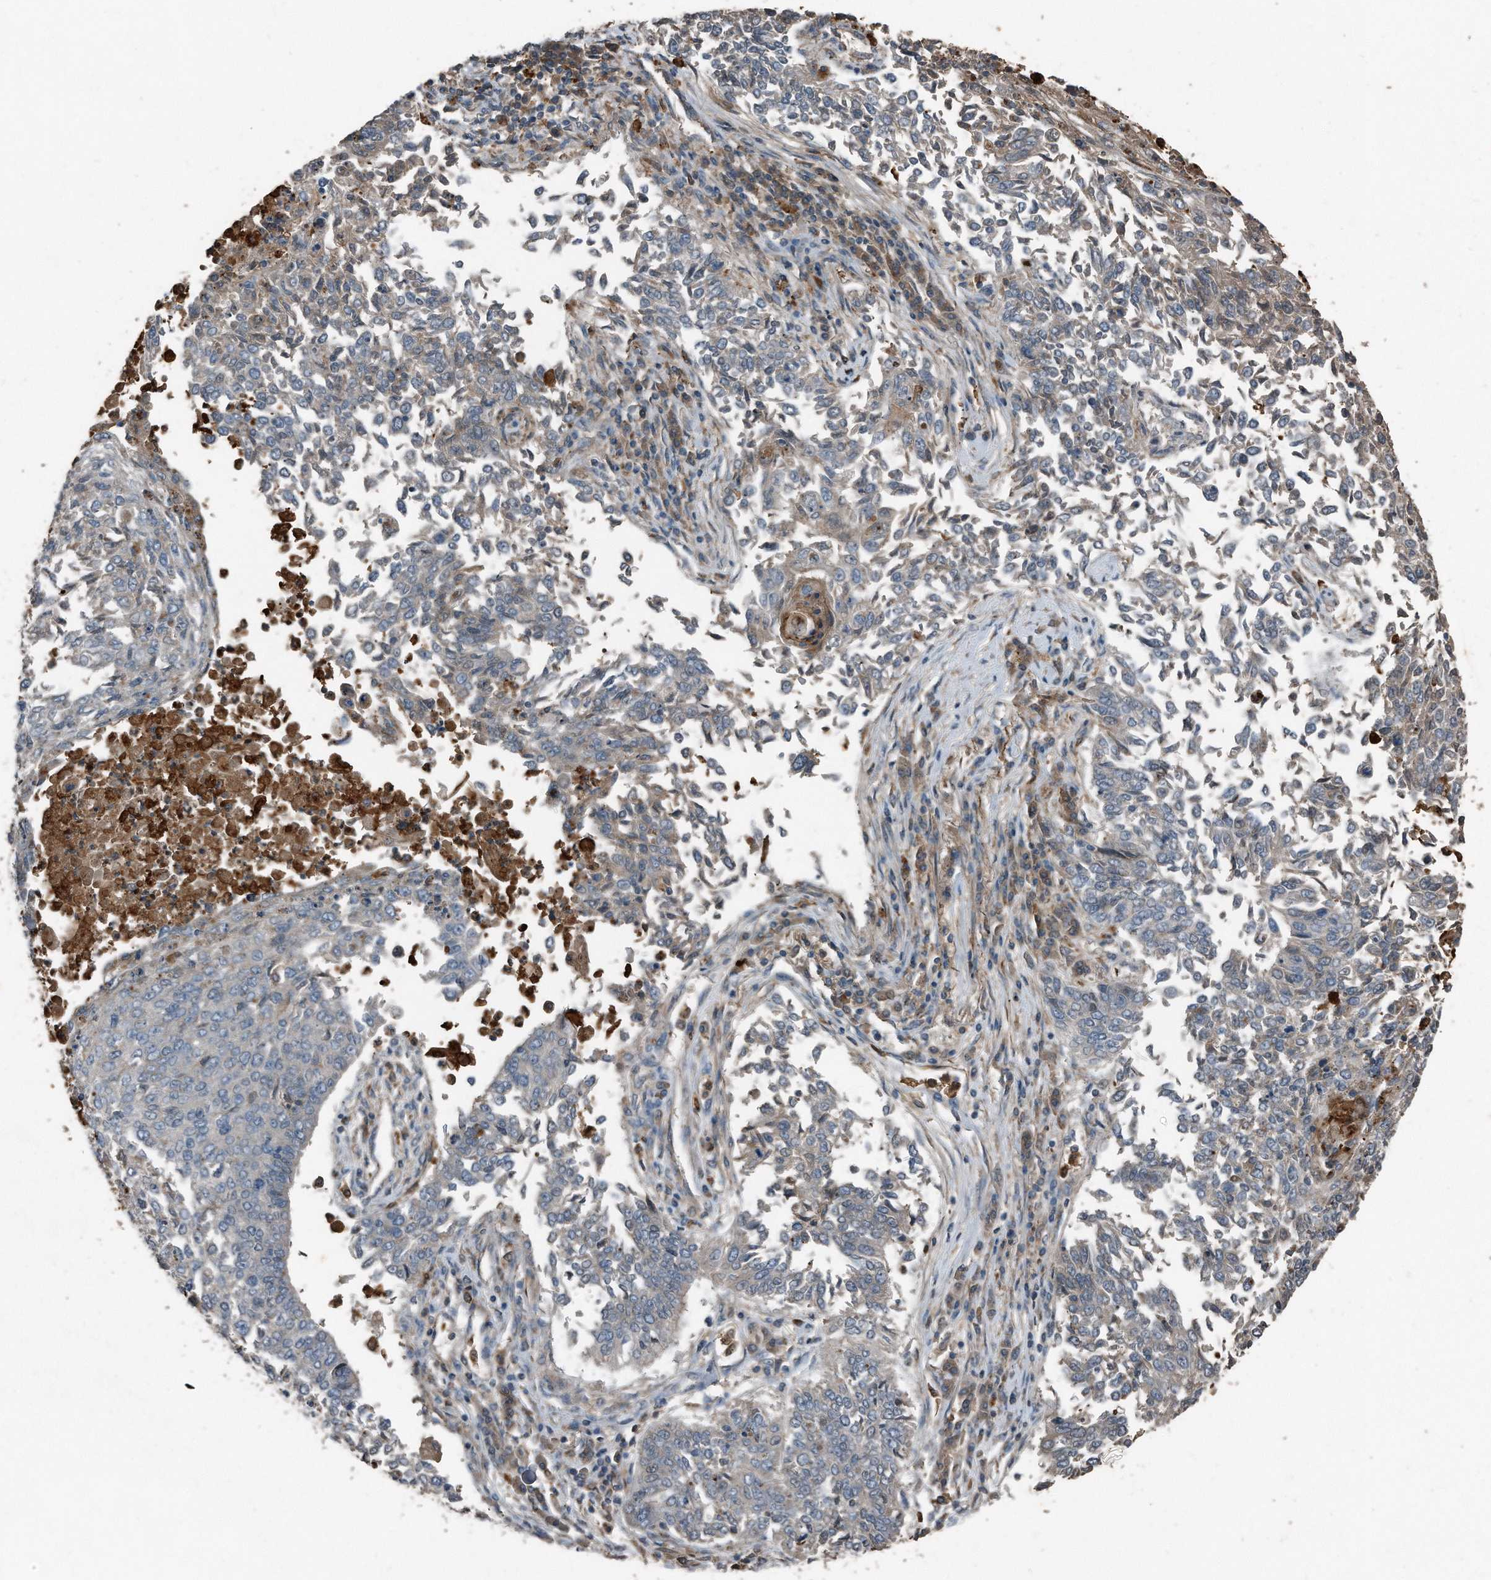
{"staining": {"intensity": "weak", "quantity": "<25%", "location": "cytoplasmic/membranous"}, "tissue": "lung cancer", "cell_type": "Tumor cells", "image_type": "cancer", "snomed": [{"axis": "morphology", "description": "Normal tissue, NOS"}, {"axis": "morphology", "description": "Squamous cell carcinoma, NOS"}, {"axis": "topography", "description": "Cartilage tissue"}, {"axis": "topography", "description": "Bronchus"}, {"axis": "topography", "description": "Lung"}, {"axis": "topography", "description": "Peripheral nerve tissue"}], "caption": "Lung squamous cell carcinoma was stained to show a protein in brown. There is no significant expression in tumor cells. Nuclei are stained in blue.", "gene": "C9", "patient": {"sex": "female", "age": 49}}